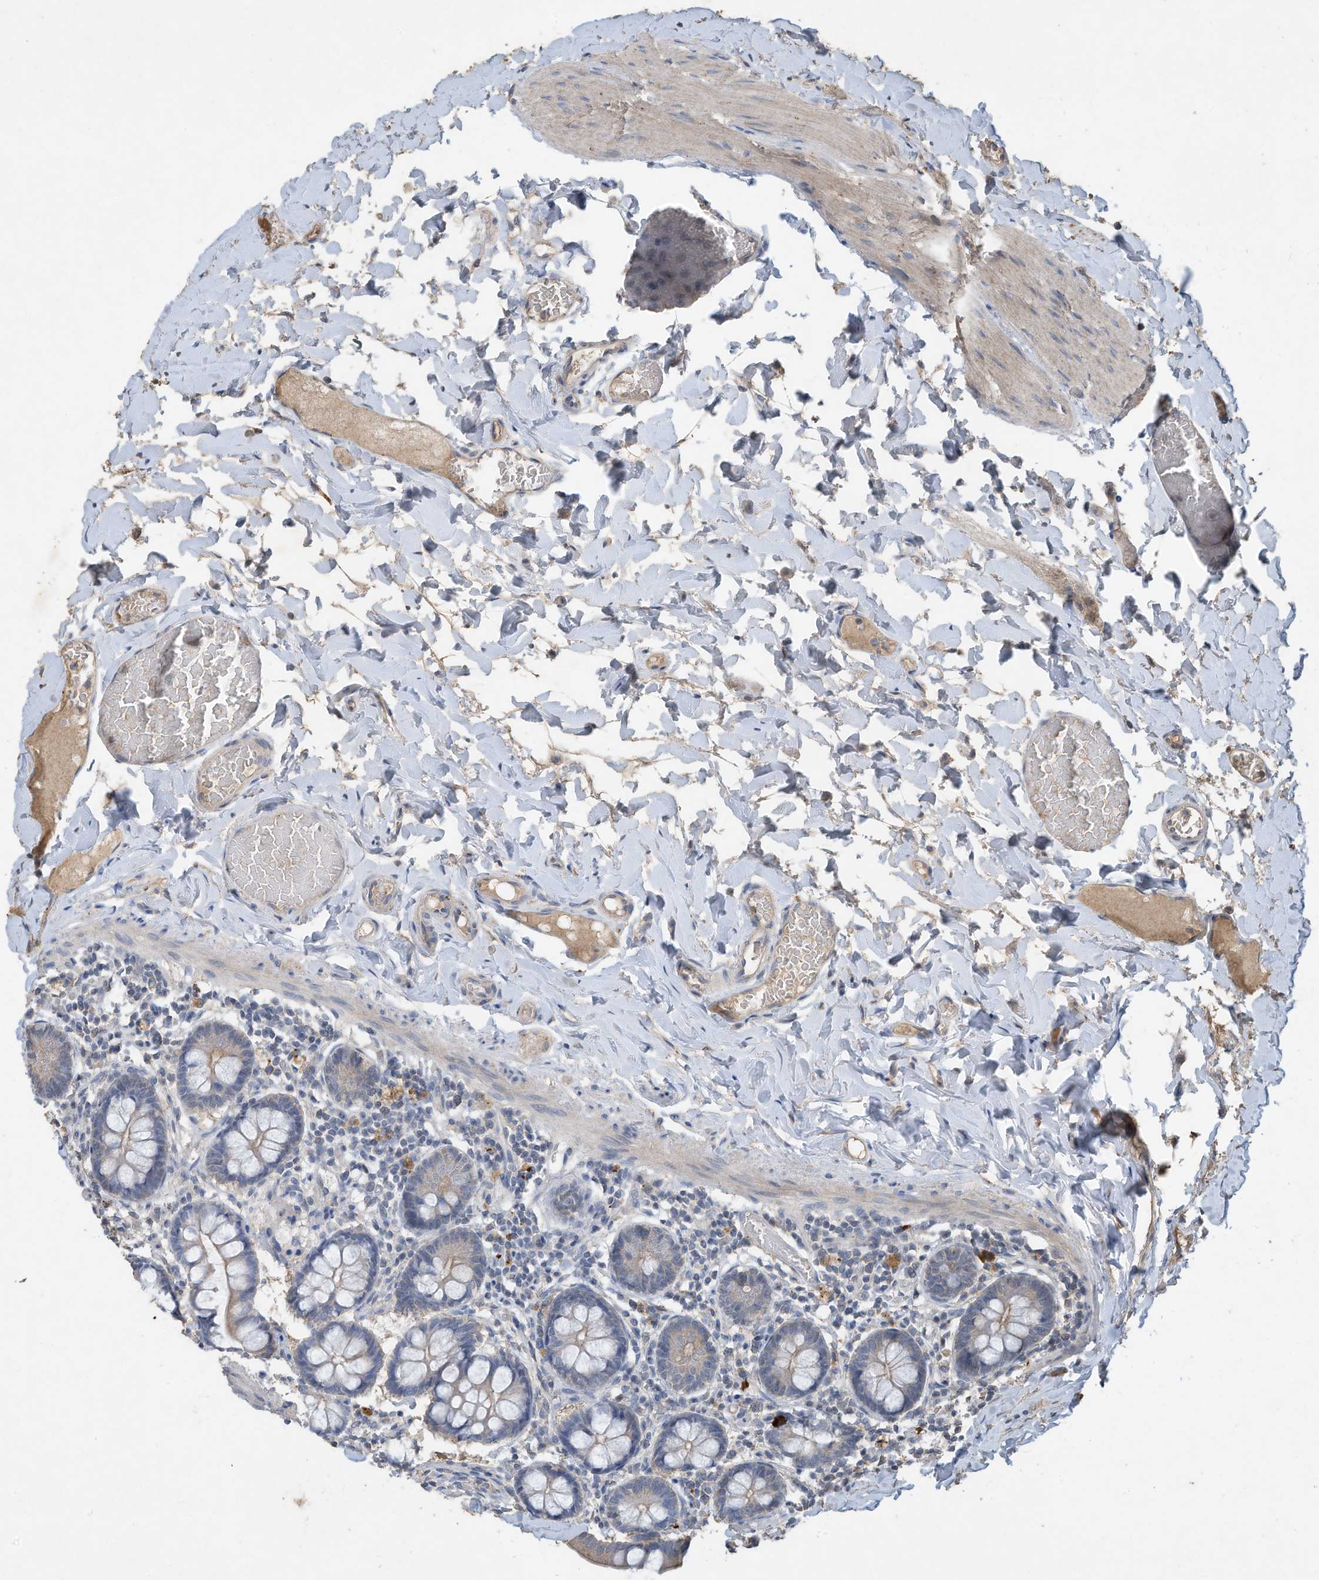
{"staining": {"intensity": "weak", "quantity": "<25%", "location": "cytoplasmic/membranous"}, "tissue": "small intestine", "cell_type": "Glandular cells", "image_type": "normal", "snomed": [{"axis": "morphology", "description": "Normal tissue, NOS"}, {"axis": "topography", "description": "Small intestine"}], "caption": "A high-resolution image shows IHC staining of benign small intestine, which shows no significant positivity in glandular cells.", "gene": "CAPN13", "patient": {"sex": "male", "age": 41}}